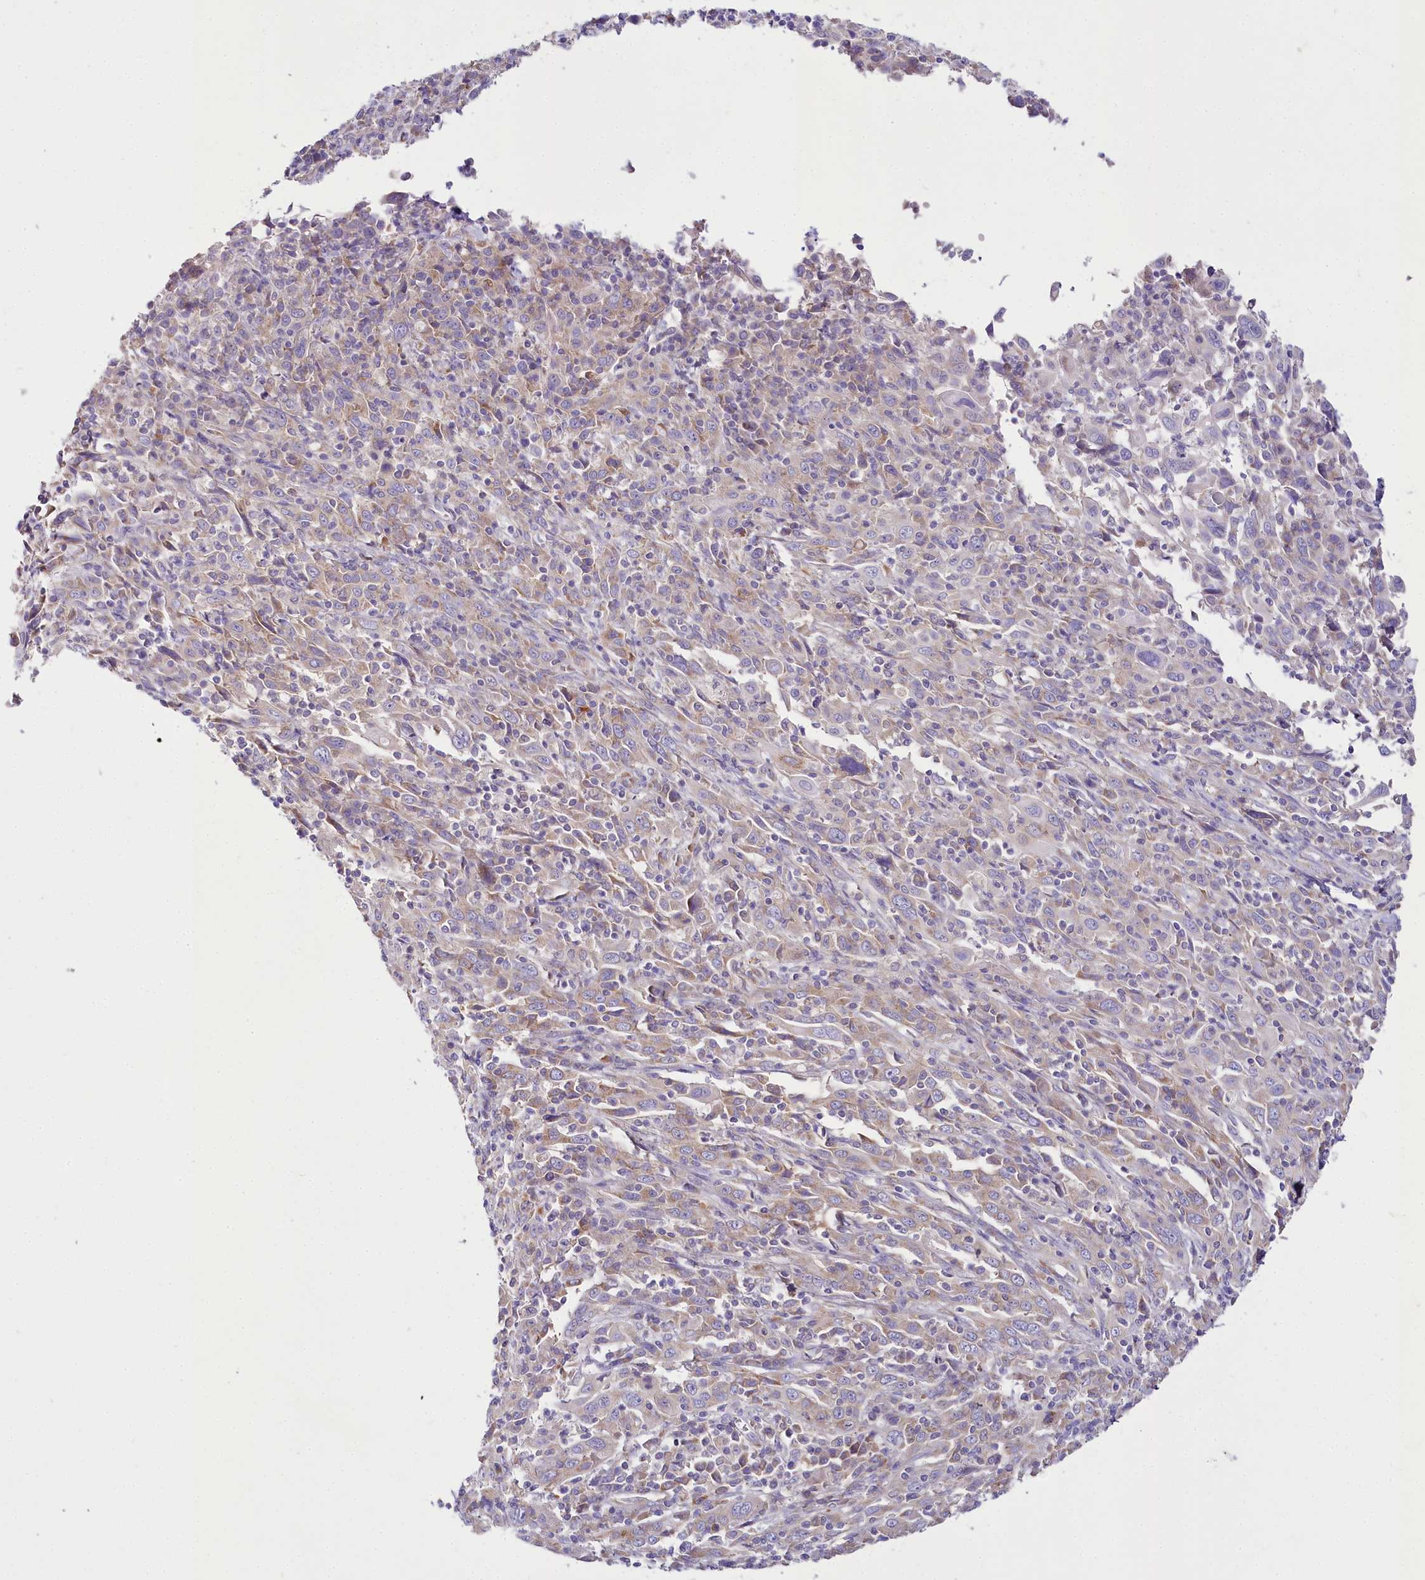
{"staining": {"intensity": "negative", "quantity": "none", "location": "none"}, "tissue": "cervical cancer", "cell_type": "Tumor cells", "image_type": "cancer", "snomed": [{"axis": "morphology", "description": "Squamous cell carcinoma, NOS"}, {"axis": "topography", "description": "Cervix"}], "caption": "Cervical cancer (squamous cell carcinoma) was stained to show a protein in brown. There is no significant positivity in tumor cells.", "gene": "THUMPD3", "patient": {"sex": "female", "age": 46}}